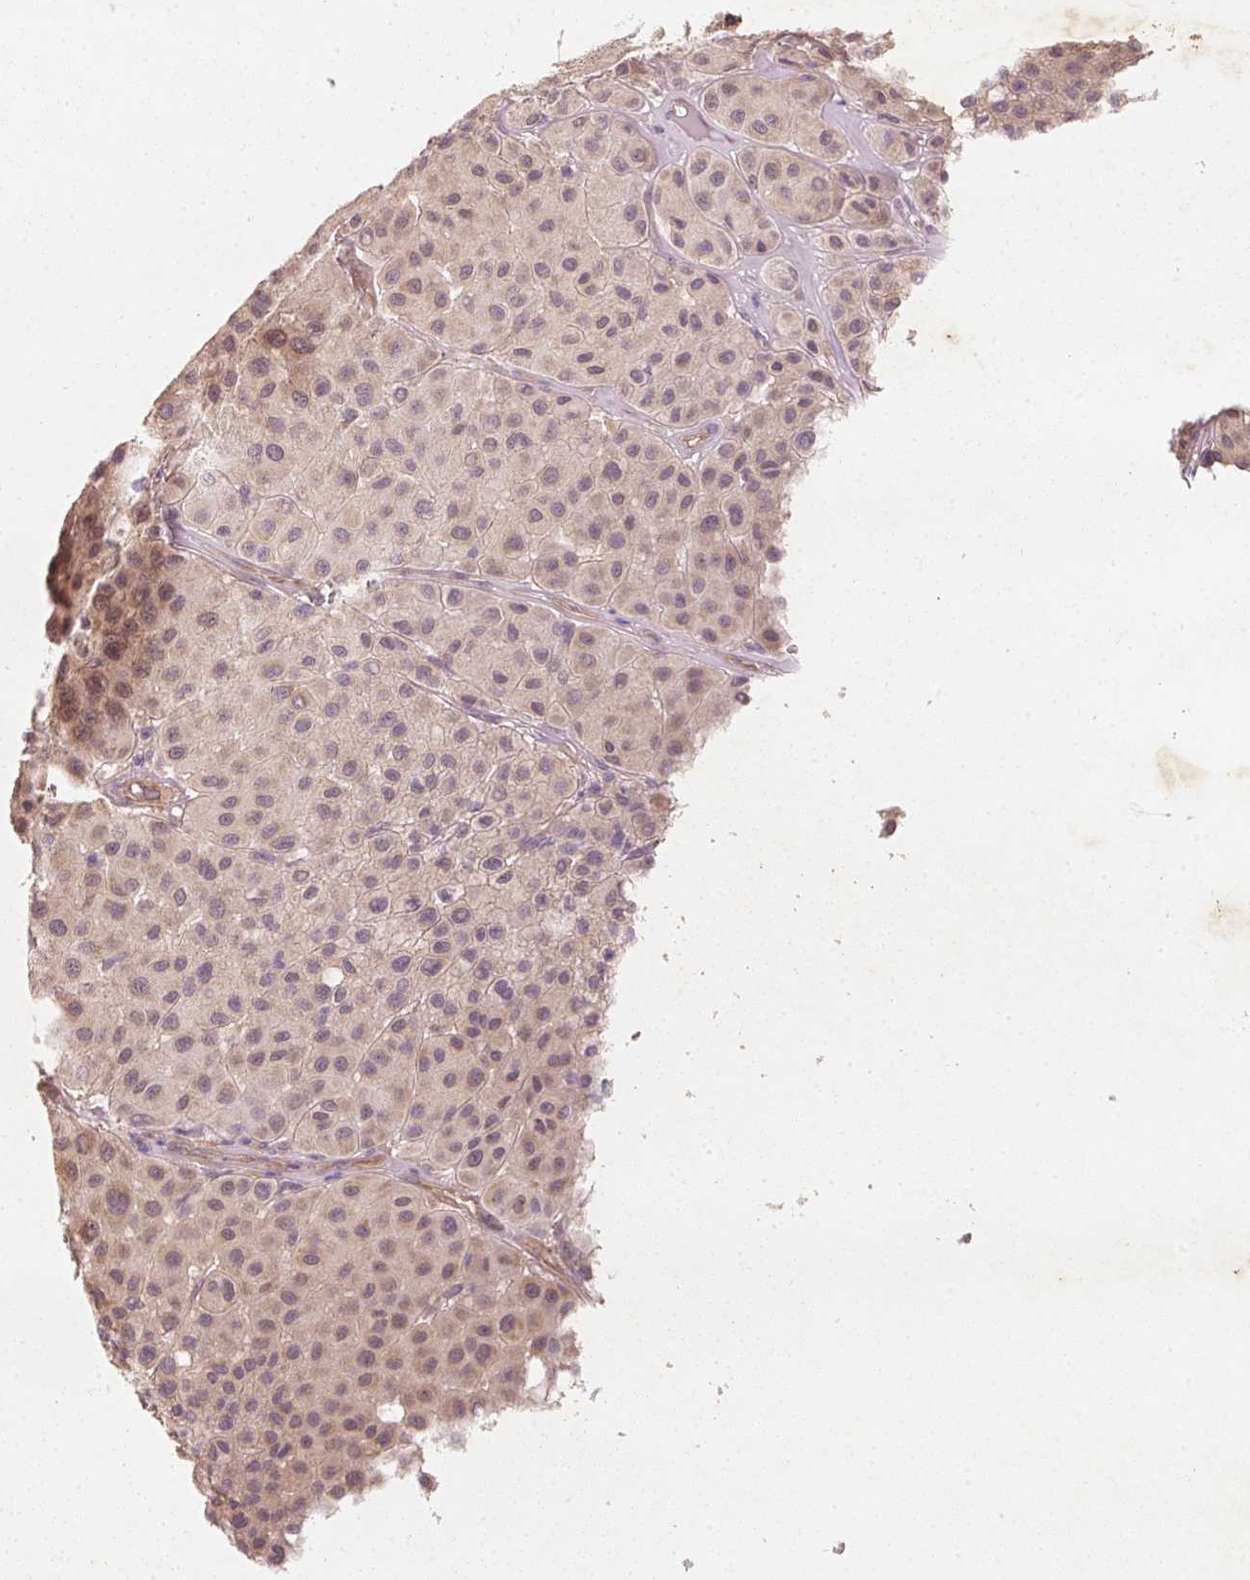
{"staining": {"intensity": "moderate", "quantity": ">75%", "location": "cytoplasmic/membranous"}, "tissue": "melanoma", "cell_type": "Tumor cells", "image_type": "cancer", "snomed": [{"axis": "morphology", "description": "Malignant melanoma, Metastatic site"}, {"axis": "topography", "description": "Smooth muscle"}], "caption": "Protein expression analysis of melanoma demonstrates moderate cytoplasmic/membranous staining in about >75% of tumor cells.", "gene": "RGL2", "patient": {"sex": "male", "age": 41}}